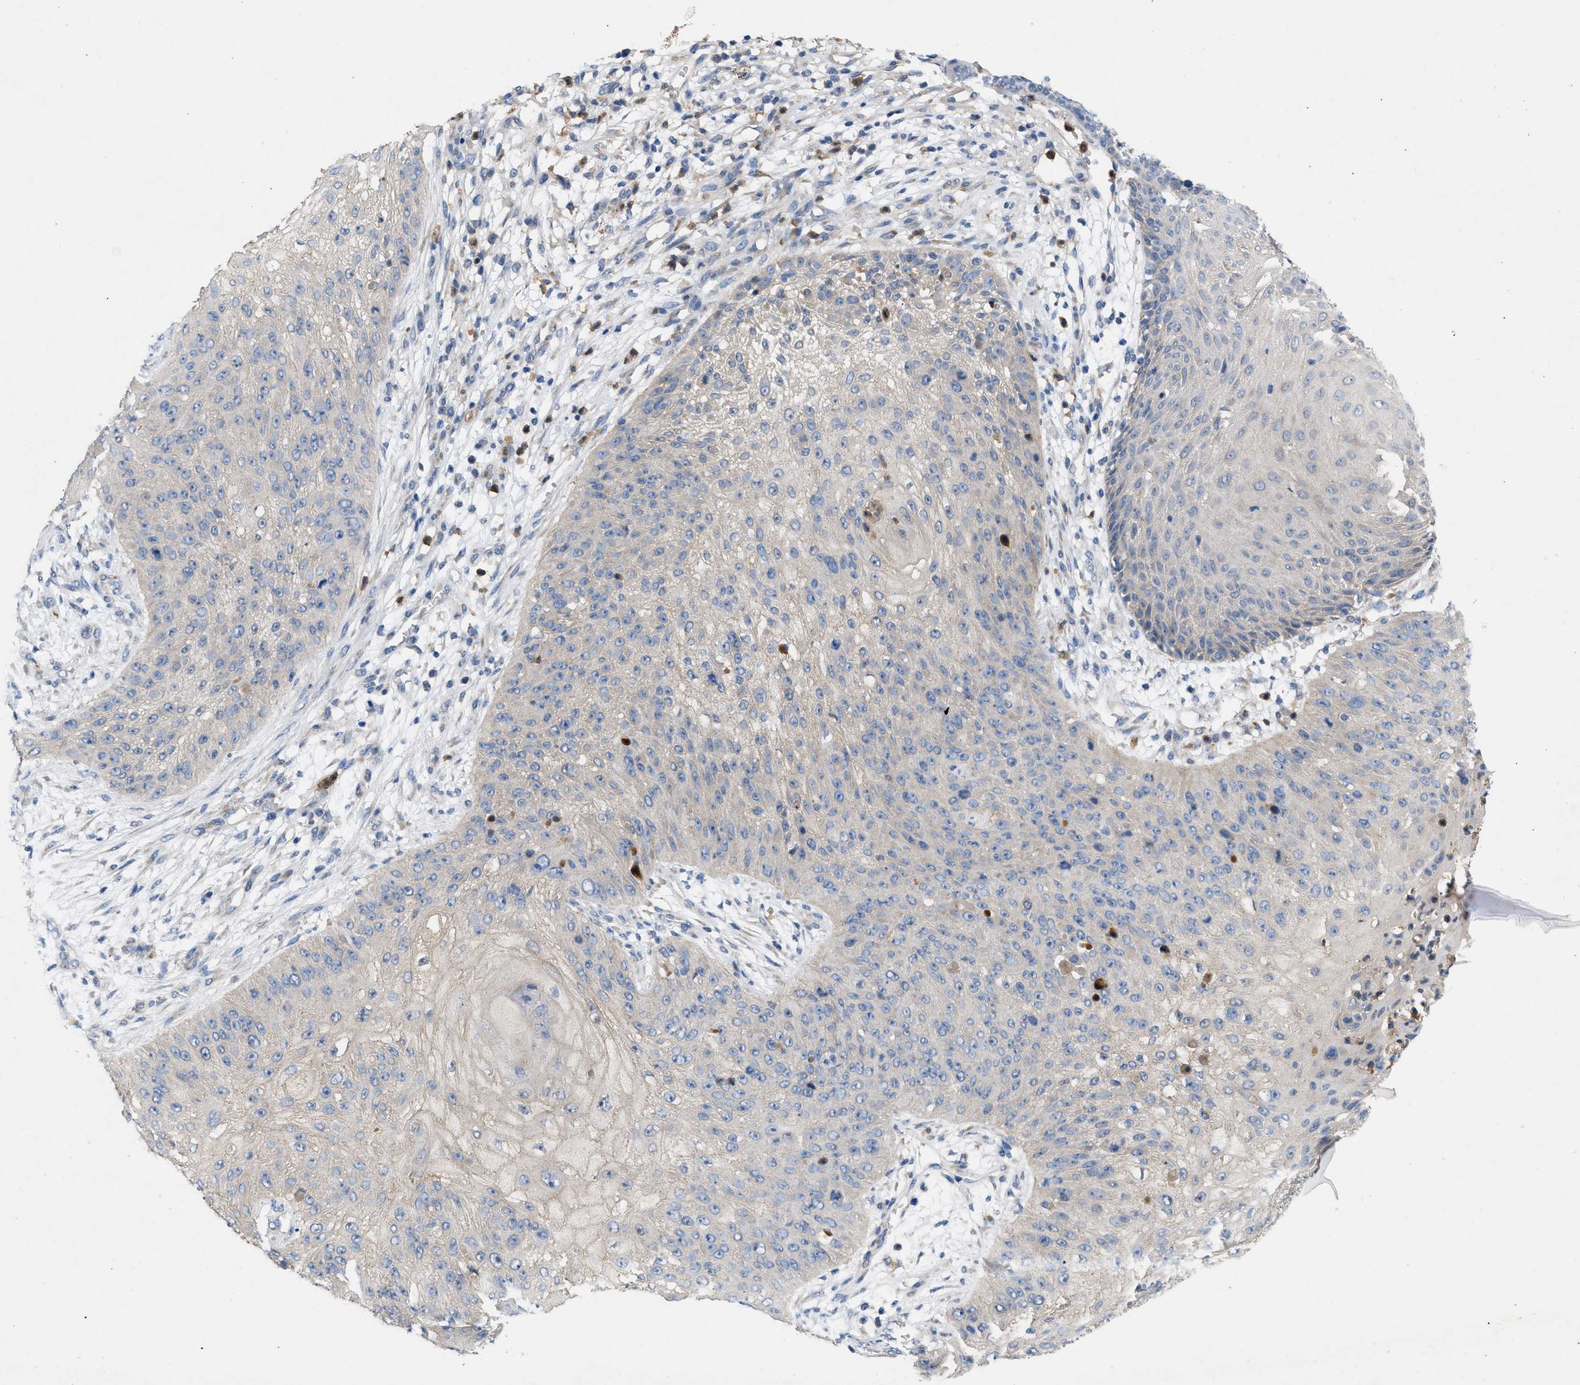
{"staining": {"intensity": "negative", "quantity": "none", "location": "none"}, "tissue": "skin cancer", "cell_type": "Tumor cells", "image_type": "cancer", "snomed": [{"axis": "morphology", "description": "Squamous cell carcinoma, NOS"}, {"axis": "topography", "description": "Skin"}], "caption": "Squamous cell carcinoma (skin) stained for a protein using IHC shows no staining tumor cells.", "gene": "PLPPR5", "patient": {"sex": "female", "age": 80}}